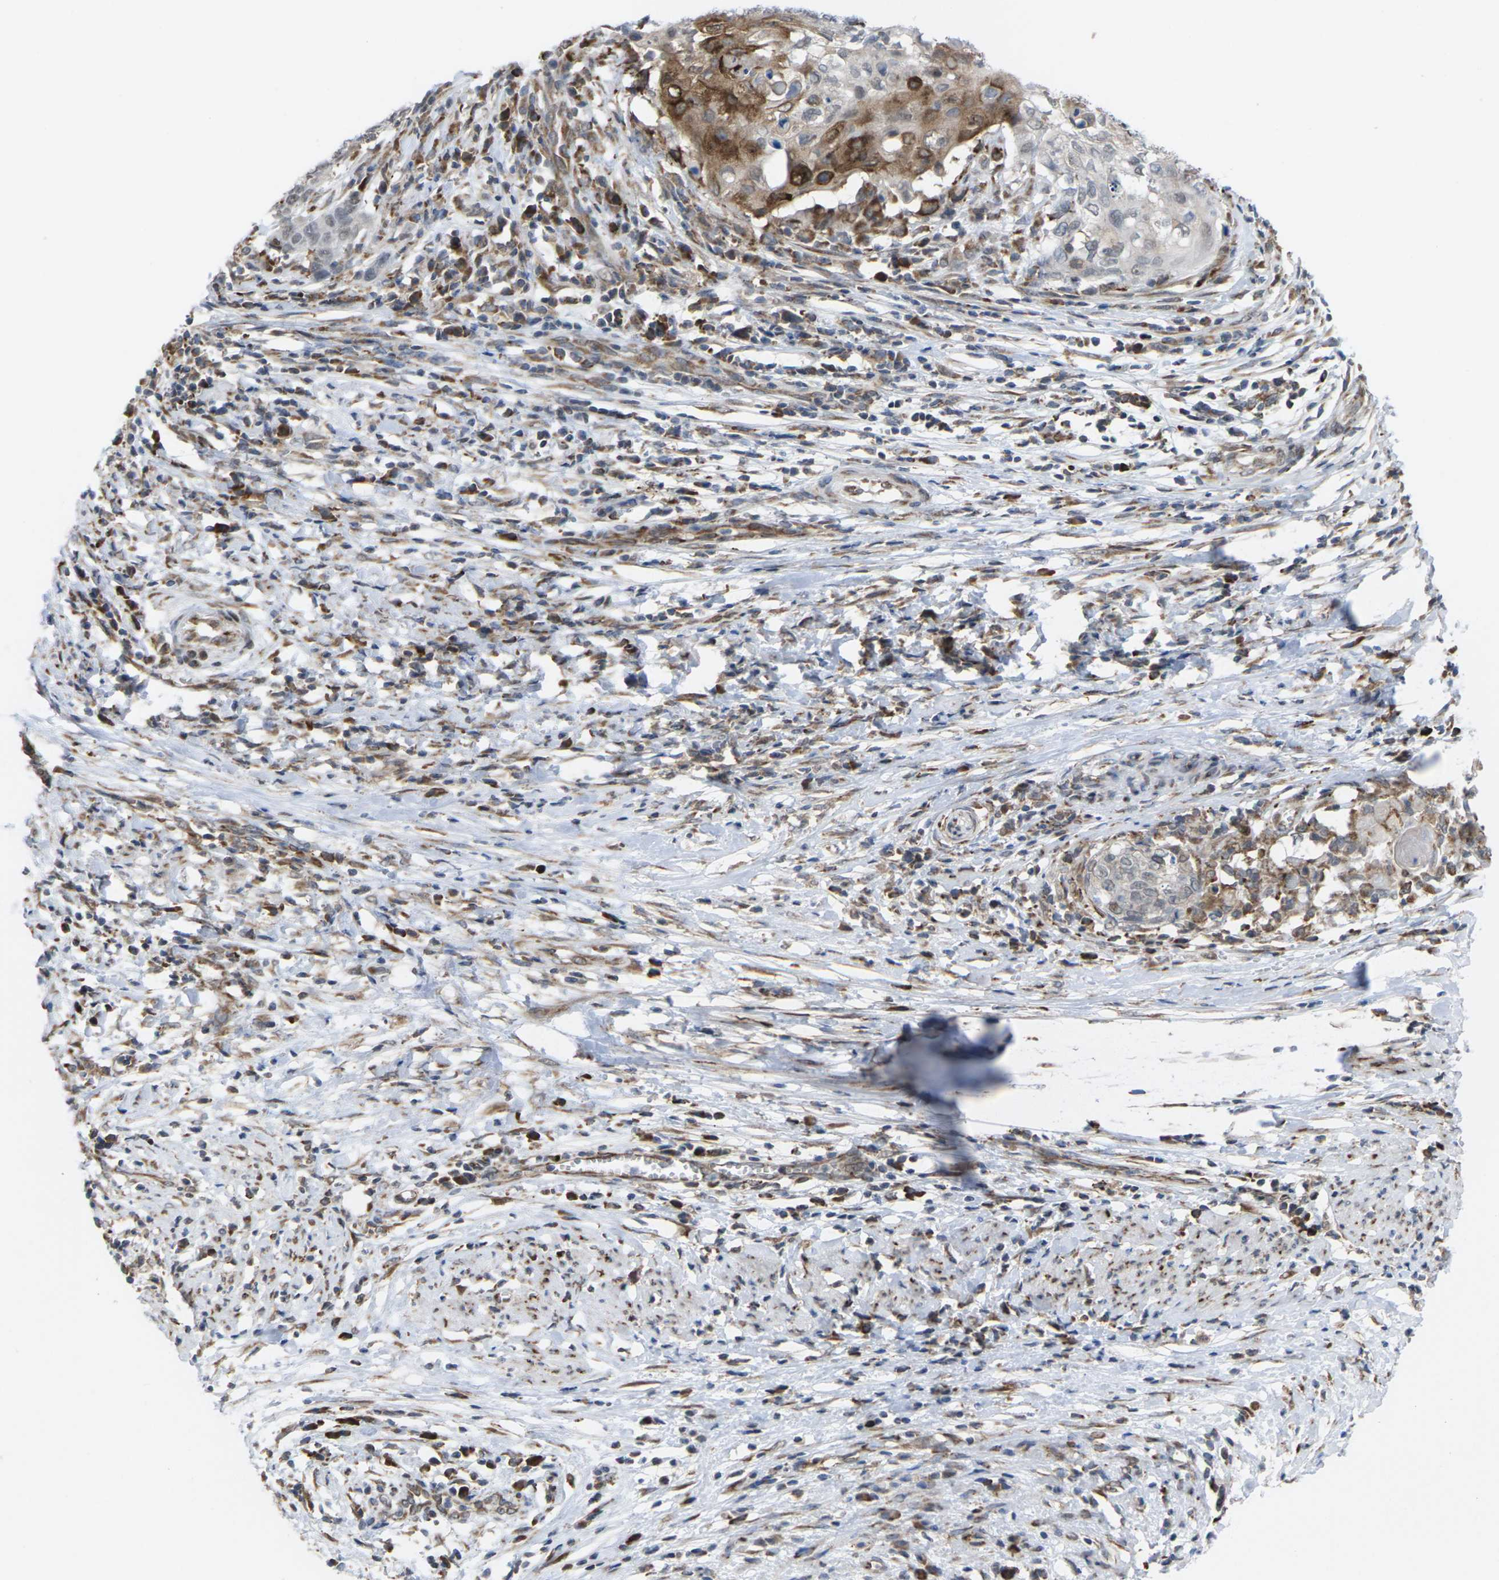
{"staining": {"intensity": "moderate", "quantity": ">75%", "location": "cytoplasmic/membranous"}, "tissue": "cervical cancer", "cell_type": "Tumor cells", "image_type": "cancer", "snomed": [{"axis": "morphology", "description": "Squamous cell carcinoma, NOS"}, {"axis": "topography", "description": "Cervix"}], "caption": "A micrograph of cervical cancer stained for a protein displays moderate cytoplasmic/membranous brown staining in tumor cells.", "gene": "PDZK1IP1", "patient": {"sex": "female", "age": 39}}